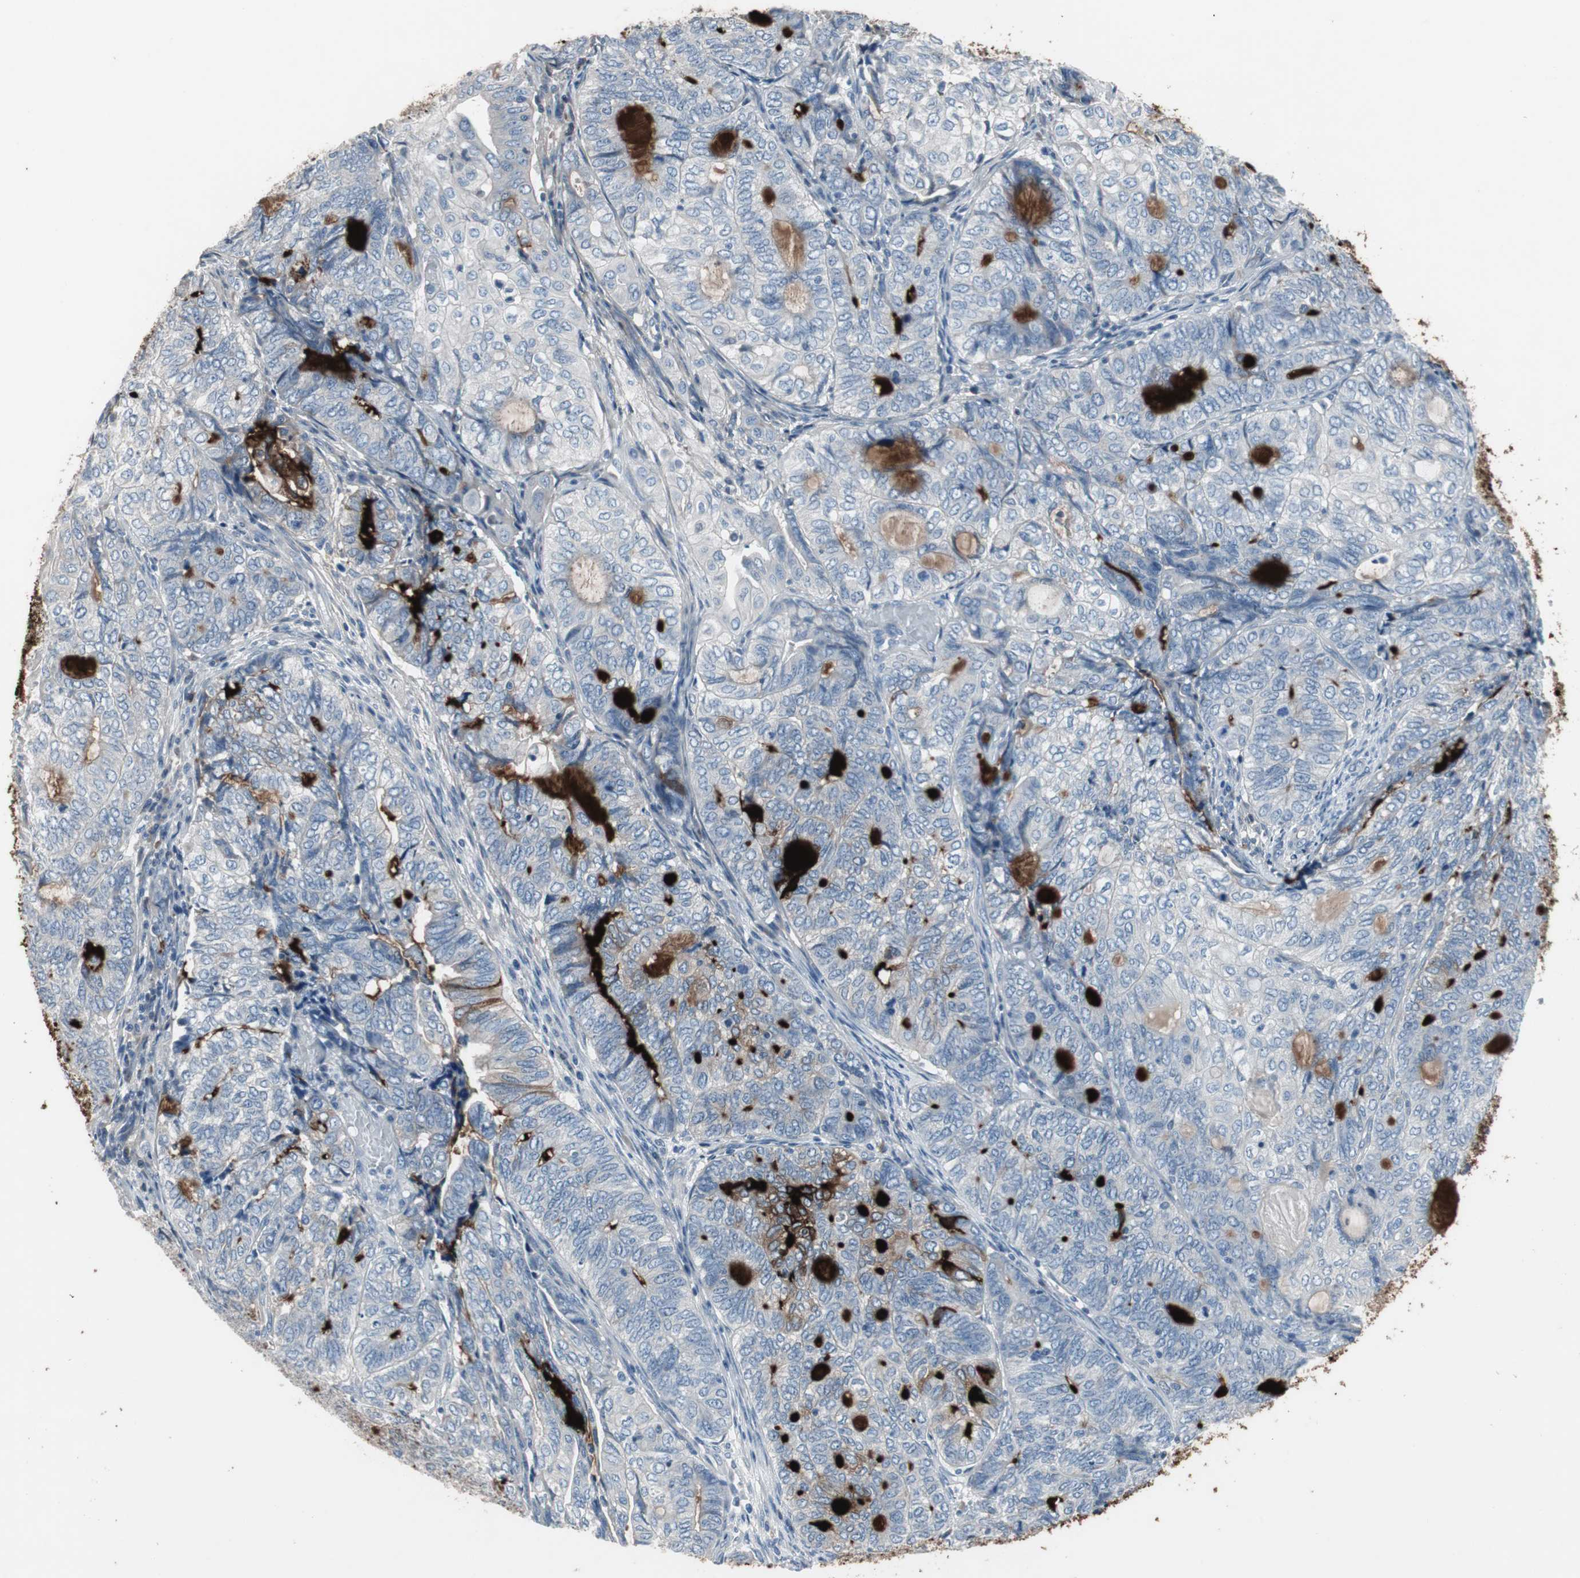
{"staining": {"intensity": "strong", "quantity": "<25%", "location": "cytoplasmic/membranous"}, "tissue": "endometrial cancer", "cell_type": "Tumor cells", "image_type": "cancer", "snomed": [{"axis": "morphology", "description": "Adenocarcinoma, NOS"}, {"axis": "topography", "description": "Uterus"}, {"axis": "topography", "description": "Endometrium"}], "caption": "Endometrial cancer (adenocarcinoma) stained for a protein displays strong cytoplasmic/membranous positivity in tumor cells. The protein is stained brown, and the nuclei are stained in blue (DAB IHC with brightfield microscopy, high magnification).", "gene": "PIGR", "patient": {"sex": "female", "age": 70}}